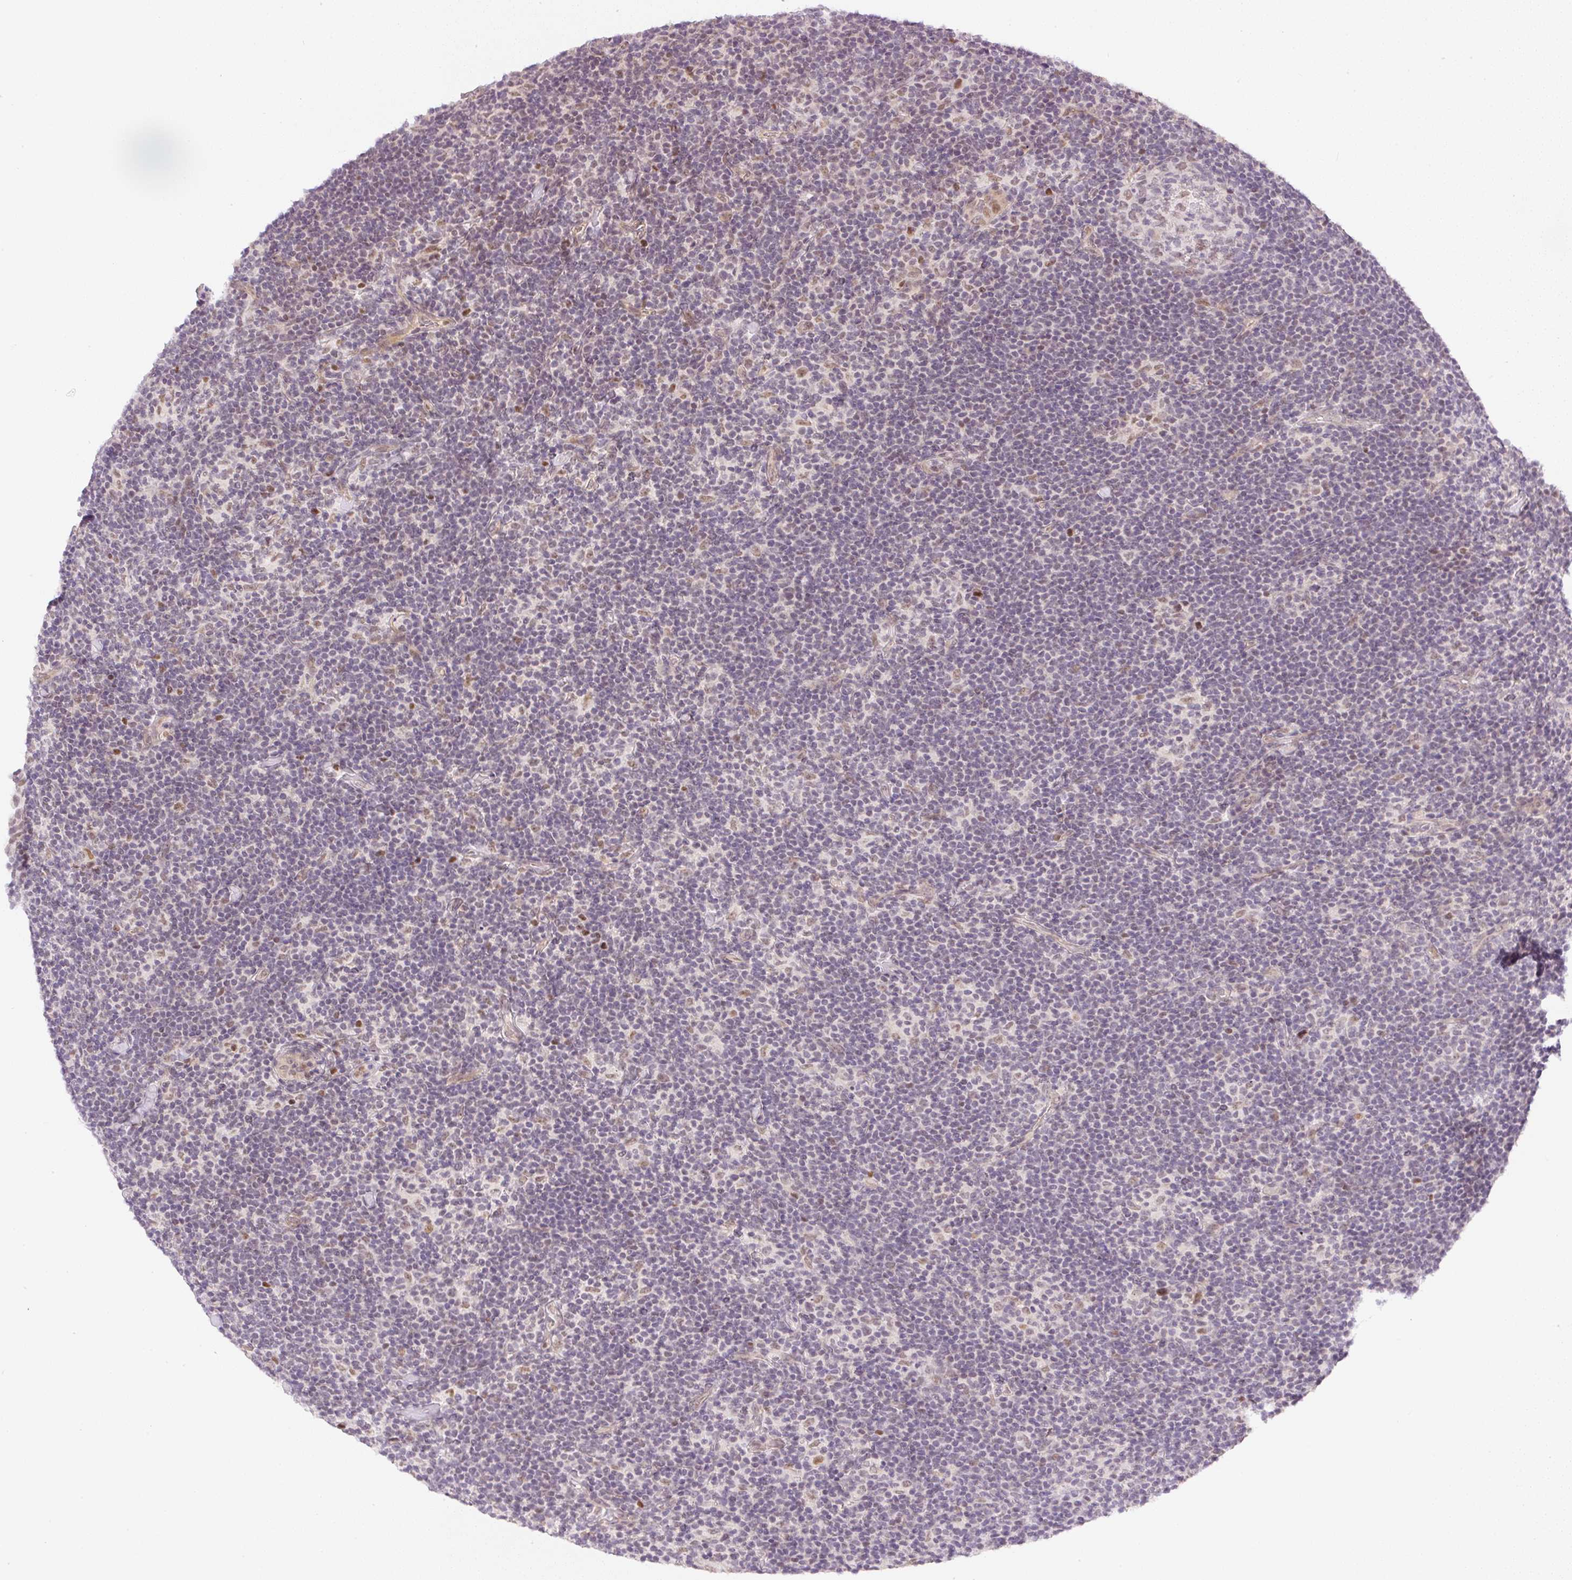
{"staining": {"intensity": "moderate", "quantity": "25%-75%", "location": "nuclear"}, "tissue": "lymphoma", "cell_type": "Tumor cells", "image_type": "cancer", "snomed": [{"axis": "morphology", "description": "Hodgkin's disease, NOS"}, {"axis": "topography", "description": "Lymph node"}], "caption": "About 25%-75% of tumor cells in human Hodgkin's disease demonstrate moderate nuclear protein staining as visualized by brown immunohistochemical staining.", "gene": "DPPA4", "patient": {"sex": "female", "age": 57}}